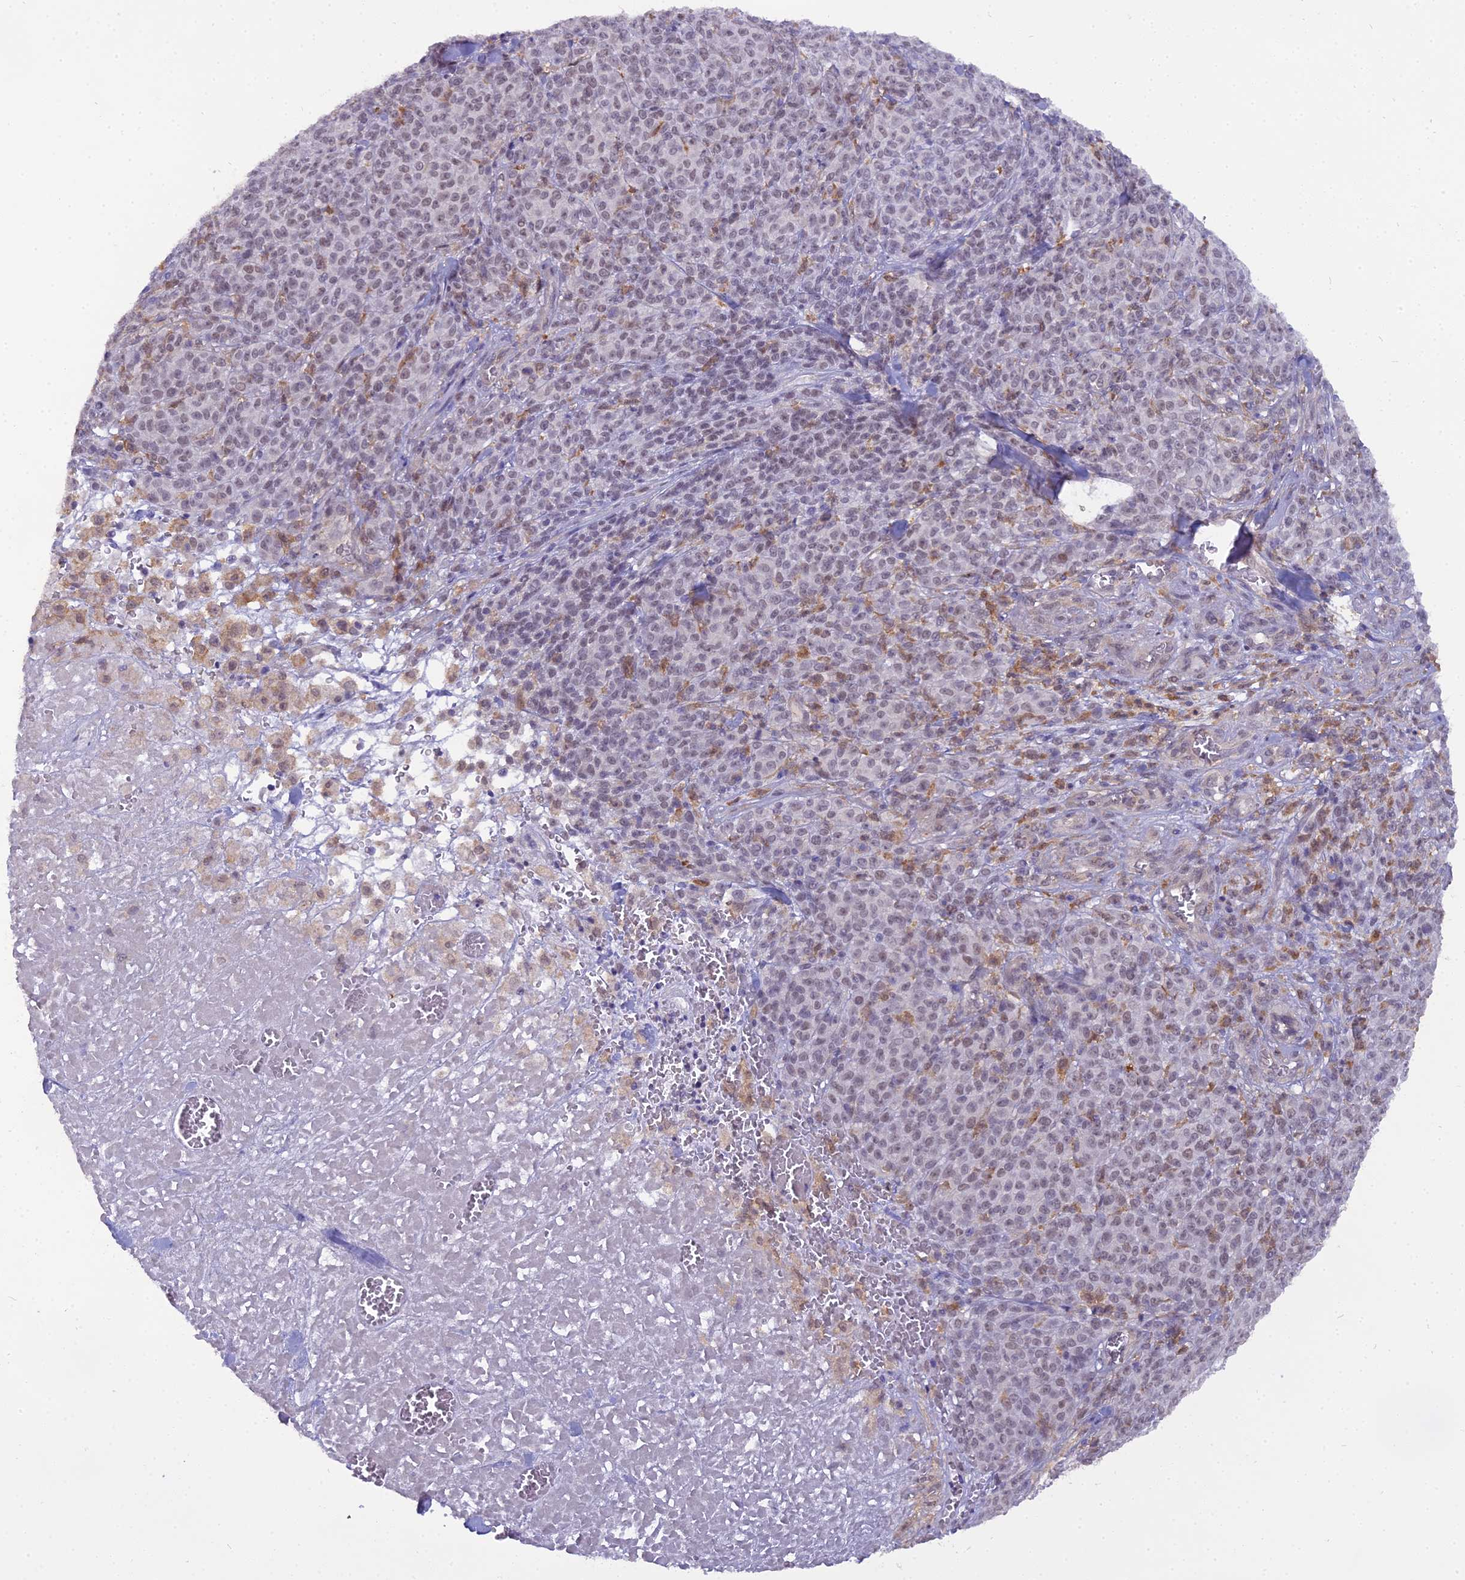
{"staining": {"intensity": "weak", "quantity": "25%-75%", "location": "nuclear"}, "tissue": "melanoma", "cell_type": "Tumor cells", "image_type": "cancer", "snomed": [{"axis": "morphology", "description": "Normal tissue, NOS"}, {"axis": "morphology", "description": "Malignant melanoma, NOS"}, {"axis": "topography", "description": "Skin"}], "caption": "Immunohistochemistry (IHC) (DAB (3,3'-diaminobenzidine)) staining of human melanoma demonstrates weak nuclear protein expression in about 25%-75% of tumor cells.", "gene": "BLNK", "patient": {"sex": "female", "age": 34}}